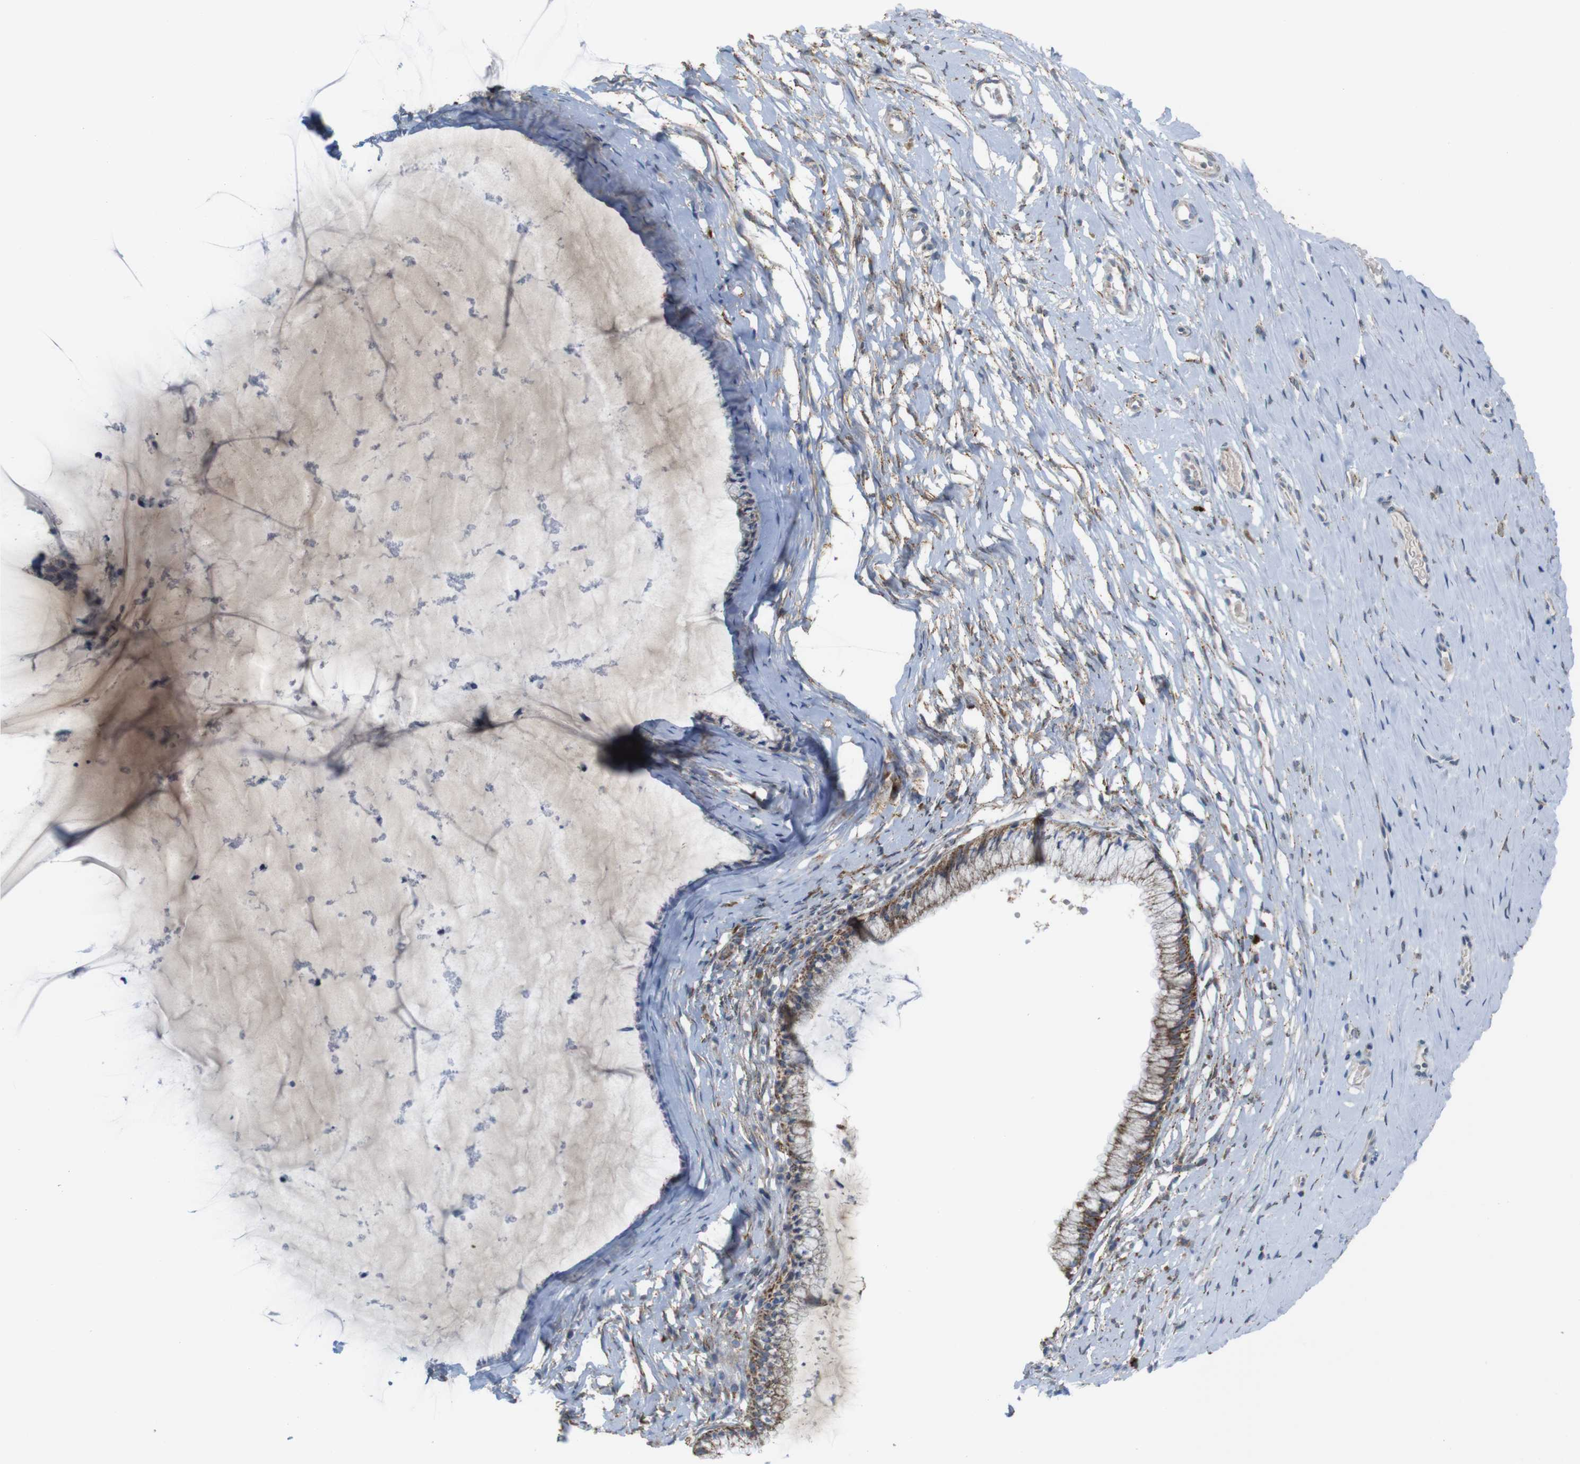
{"staining": {"intensity": "moderate", "quantity": "25%-75%", "location": "cytoplasmic/membranous"}, "tissue": "cervix", "cell_type": "Glandular cells", "image_type": "normal", "snomed": [{"axis": "morphology", "description": "Normal tissue, NOS"}, {"axis": "topography", "description": "Cervix"}], "caption": "DAB (3,3'-diaminobenzidine) immunohistochemical staining of normal human cervix reveals moderate cytoplasmic/membranous protein staining in approximately 25%-75% of glandular cells.", "gene": "PTPRR", "patient": {"sex": "female", "age": 39}}